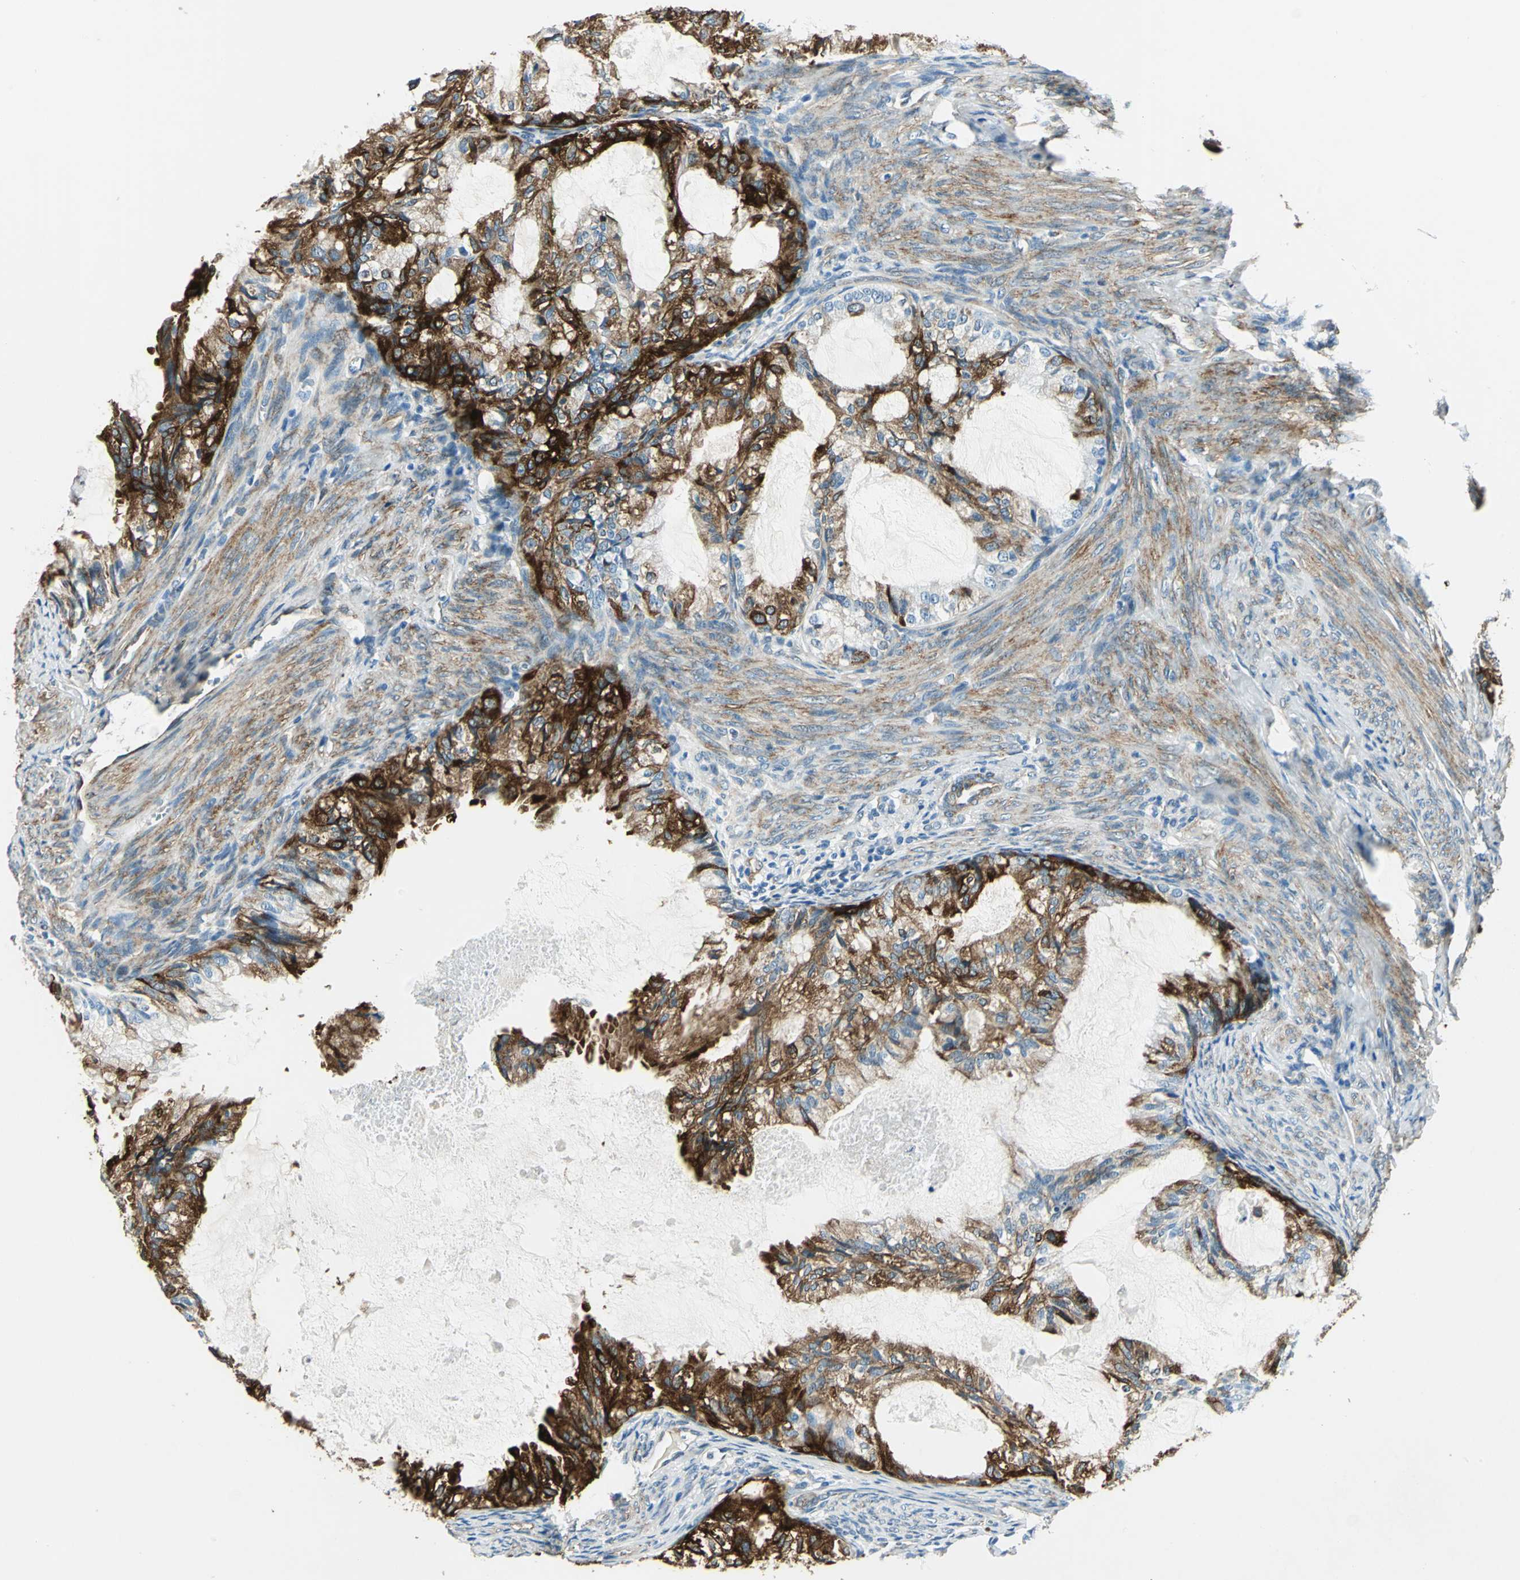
{"staining": {"intensity": "strong", "quantity": ">75%", "location": "cytoplasmic/membranous"}, "tissue": "cervical cancer", "cell_type": "Tumor cells", "image_type": "cancer", "snomed": [{"axis": "morphology", "description": "Normal tissue, NOS"}, {"axis": "morphology", "description": "Adenocarcinoma, NOS"}, {"axis": "topography", "description": "Cervix"}, {"axis": "topography", "description": "Endometrium"}], "caption": "Immunohistochemistry of human cervical cancer reveals high levels of strong cytoplasmic/membranous positivity in approximately >75% of tumor cells.", "gene": "HSPB1", "patient": {"sex": "female", "age": 86}}